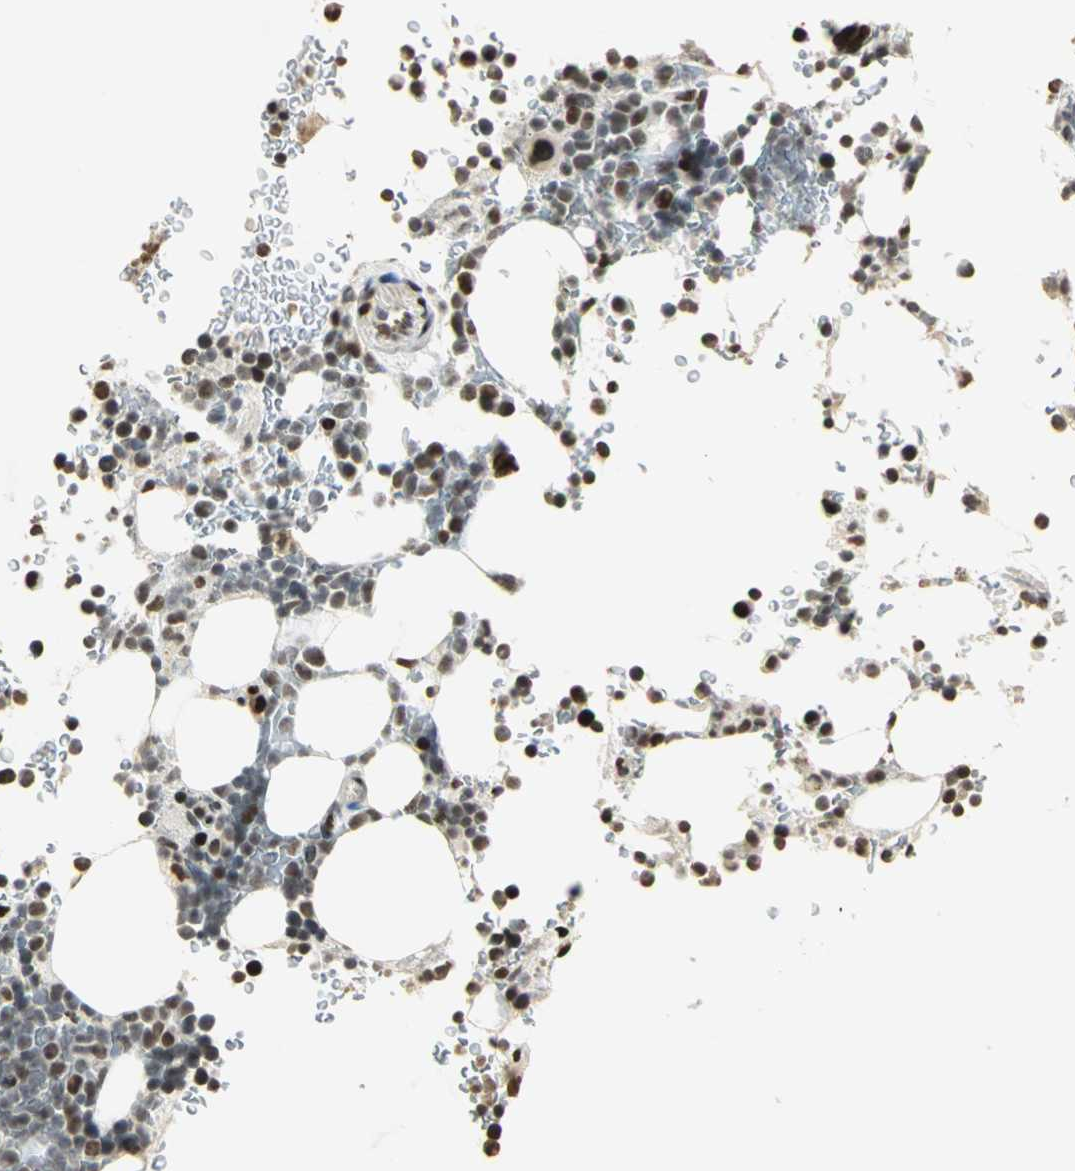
{"staining": {"intensity": "strong", "quantity": "25%-75%", "location": "nuclear"}, "tissue": "bone marrow", "cell_type": "Hematopoietic cells", "image_type": "normal", "snomed": [{"axis": "morphology", "description": "Normal tissue, NOS"}, {"axis": "topography", "description": "Bone marrow"}], "caption": "Immunohistochemistry image of benign bone marrow: human bone marrow stained using IHC exhibits high levels of strong protein expression localized specifically in the nuclear of hematopoietic cells, appearing as a nuclear brown color.", "gene": "KDM1A", "patient": {"sex": "female", "age": 73}}